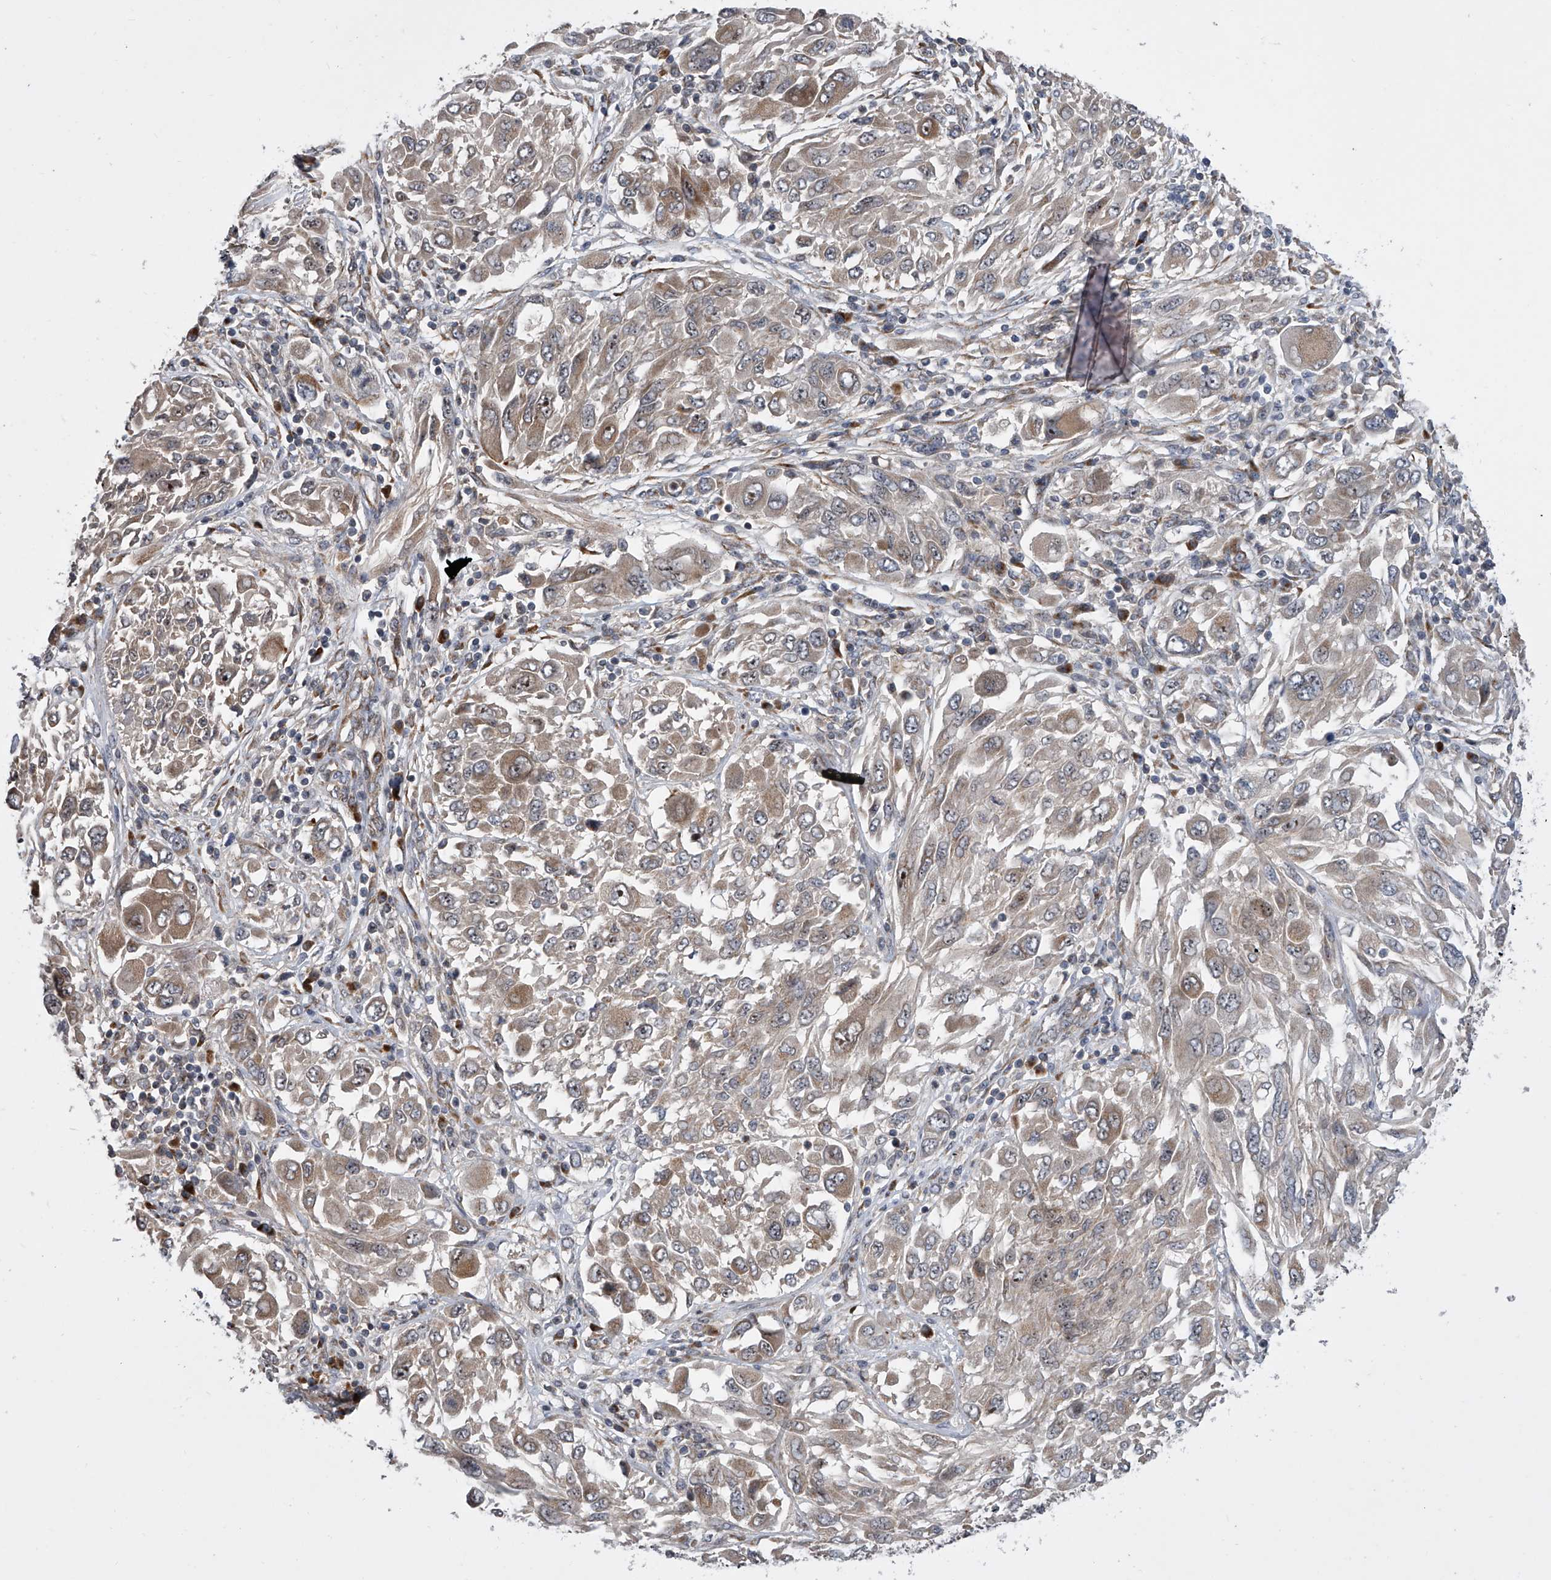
{"staining": {"intensity": "weak", "quantity": ">75%", "location": "cytoplasmic/membranous"}, "tissue": "melanoma", "cell_type": "Tumor cells", "image_type": "cancer", "snomed": [{"axis": "morphology", "description": "Malignant melanoma, NOS"}, {"axis": "topography", "description": "Skin"}], "caption": "An immunohistochemistry micrograph of tumor tissue is shown. Protein staining in brown shows weak cytoplasmic/membranous positivity in melanoma within tumor cells.", "gene": "DLGAP2", "patient": {"sex": "female", "age": 91}}